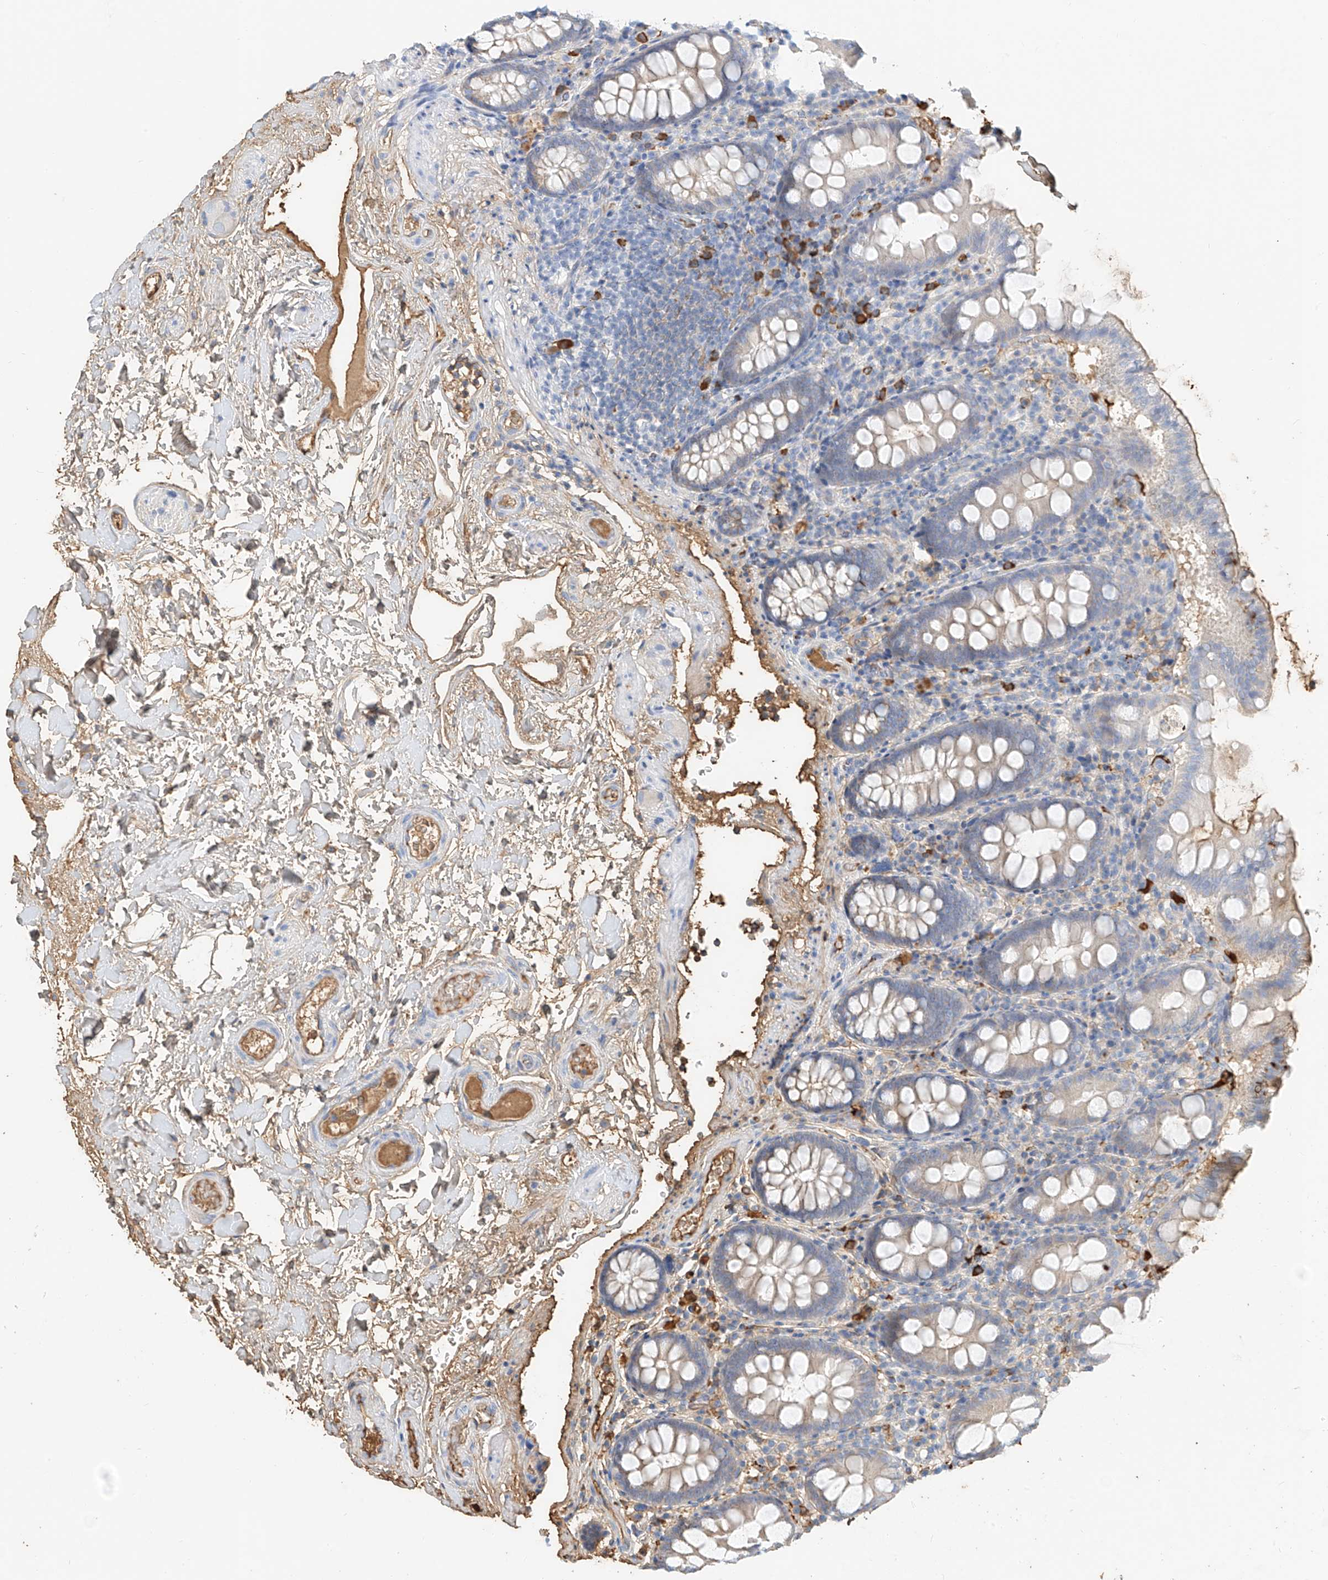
{"staining": {"intensity": "moderate", "quantity": "25%-75%", "location": "cytoplasmic/membranous"}, "tissue": "colon", "cell_type": "Endothelial cells", "image_type": "normal", "snomed": [{"axis": "morphology", "description": "Normal tissue, NOS"}, {"axis": "topography", "description": "Colon"}], "caption": "Endothelial cells demonstrate medium levels of moderate cytoplasmic/membranous positivity in approximately 25%-75% of cells in unremarkable human colon. (Brightfield microscopy of DAB IHC at high magnification).", "gene": "ZFP30", "patient": {"sex": "female", "age": 79}}